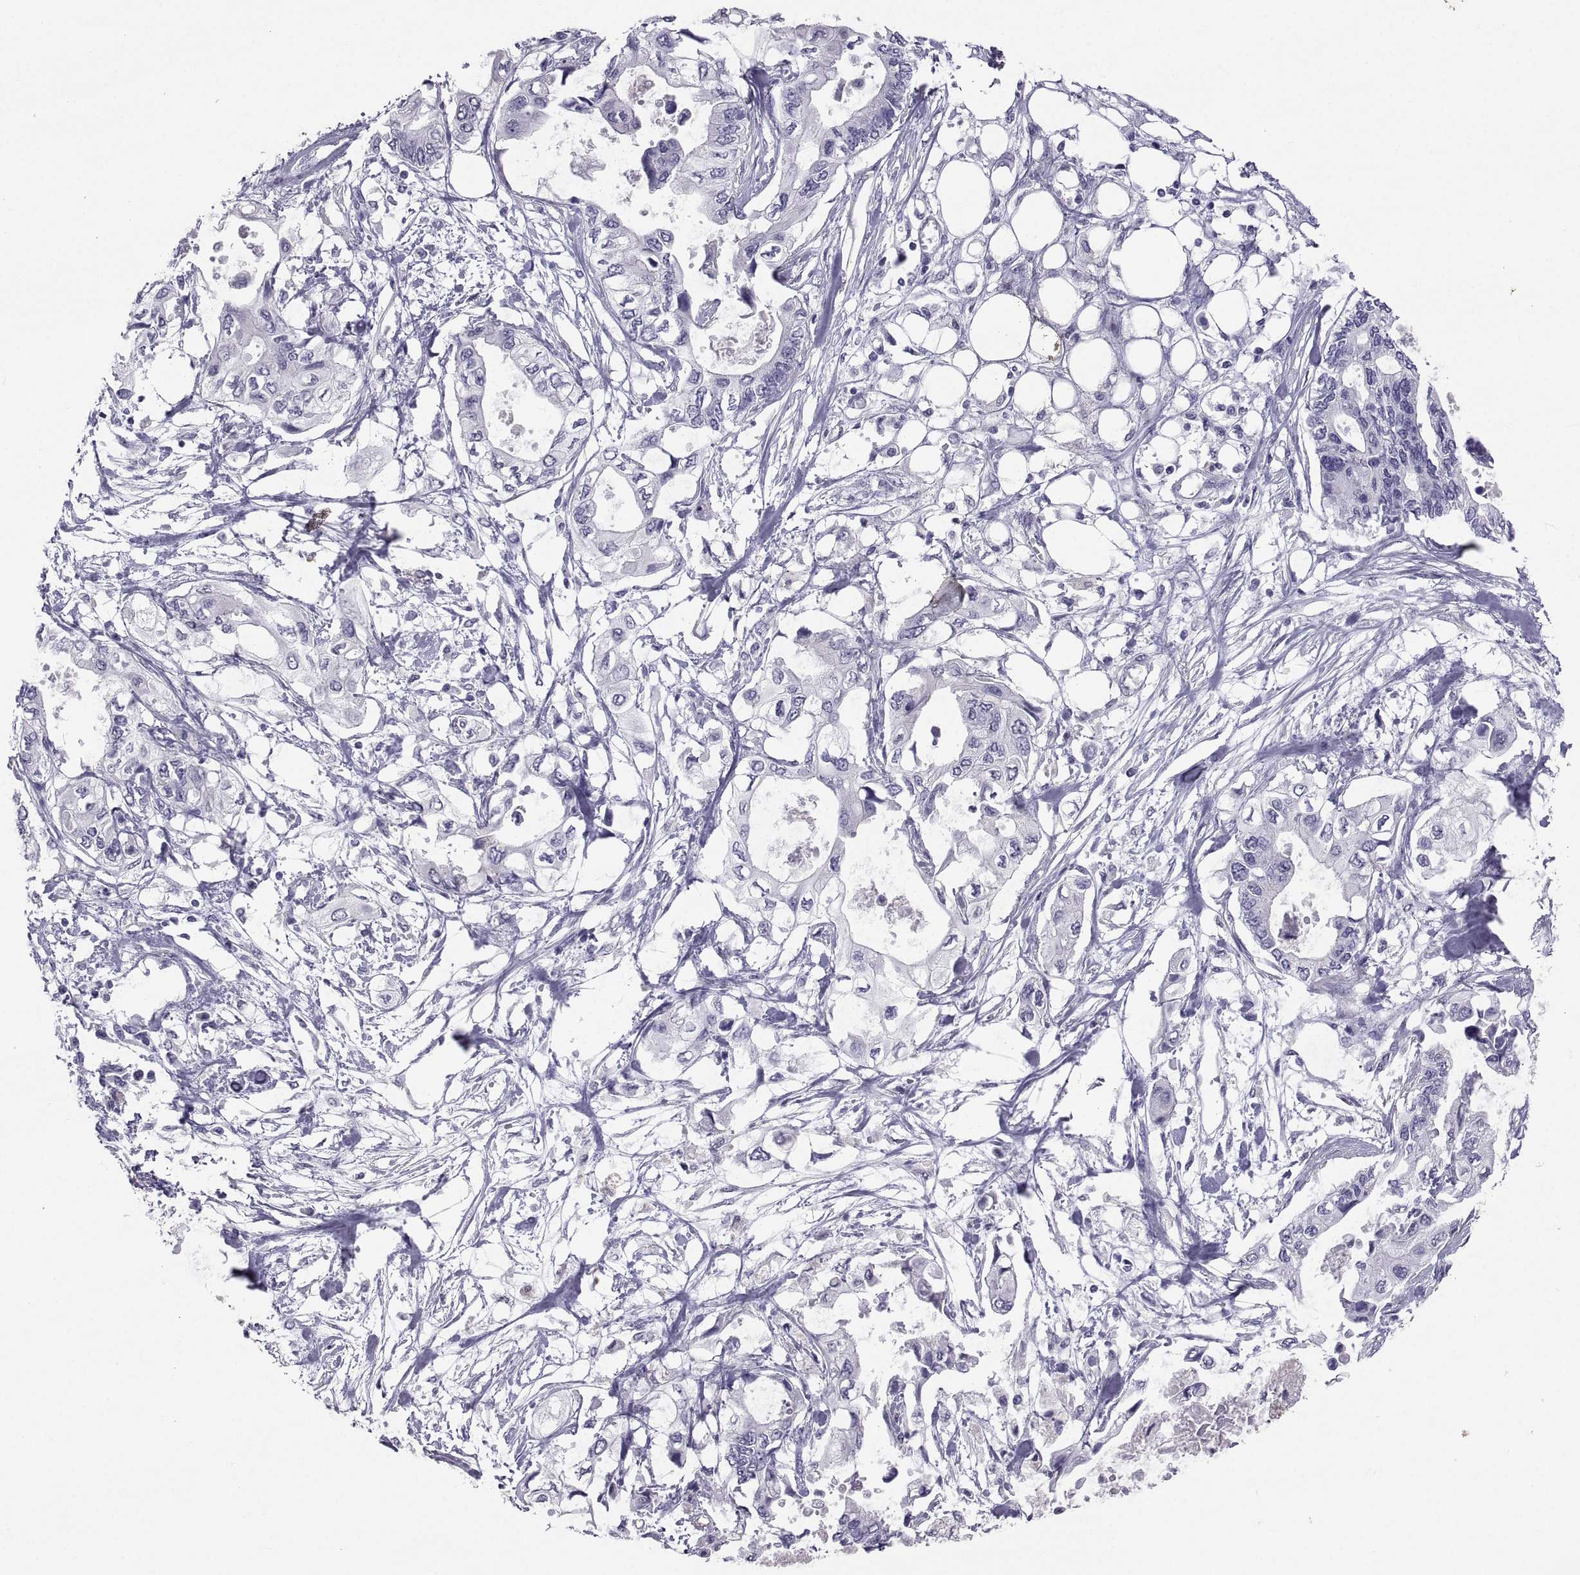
{"staining": {"intensity": "negative", "quantity": "none", "location": "none"}, "tissue": "pancreatic cancer", "cell_type": "Tumor cells", "image_type": "cancer", "snomed": [{"axis": "morphology", "description": "Adenocarcinoma, NOS"}, {"axis": "topography", "description": "Pancreas"}], "caption": "This photomicrograph is of pancreatic adenocarcinoma stained with immunohistochemistry (IHC) to label a protein in brown with the nuclei are counter-stained blue. There is no staining in tumor cells. (DAB (3,3'-diaminobenzidine) IHC with hematoxylin counter stain).", "gene": "IGSF1", "patient": {"sex": "female", "age": 63}}